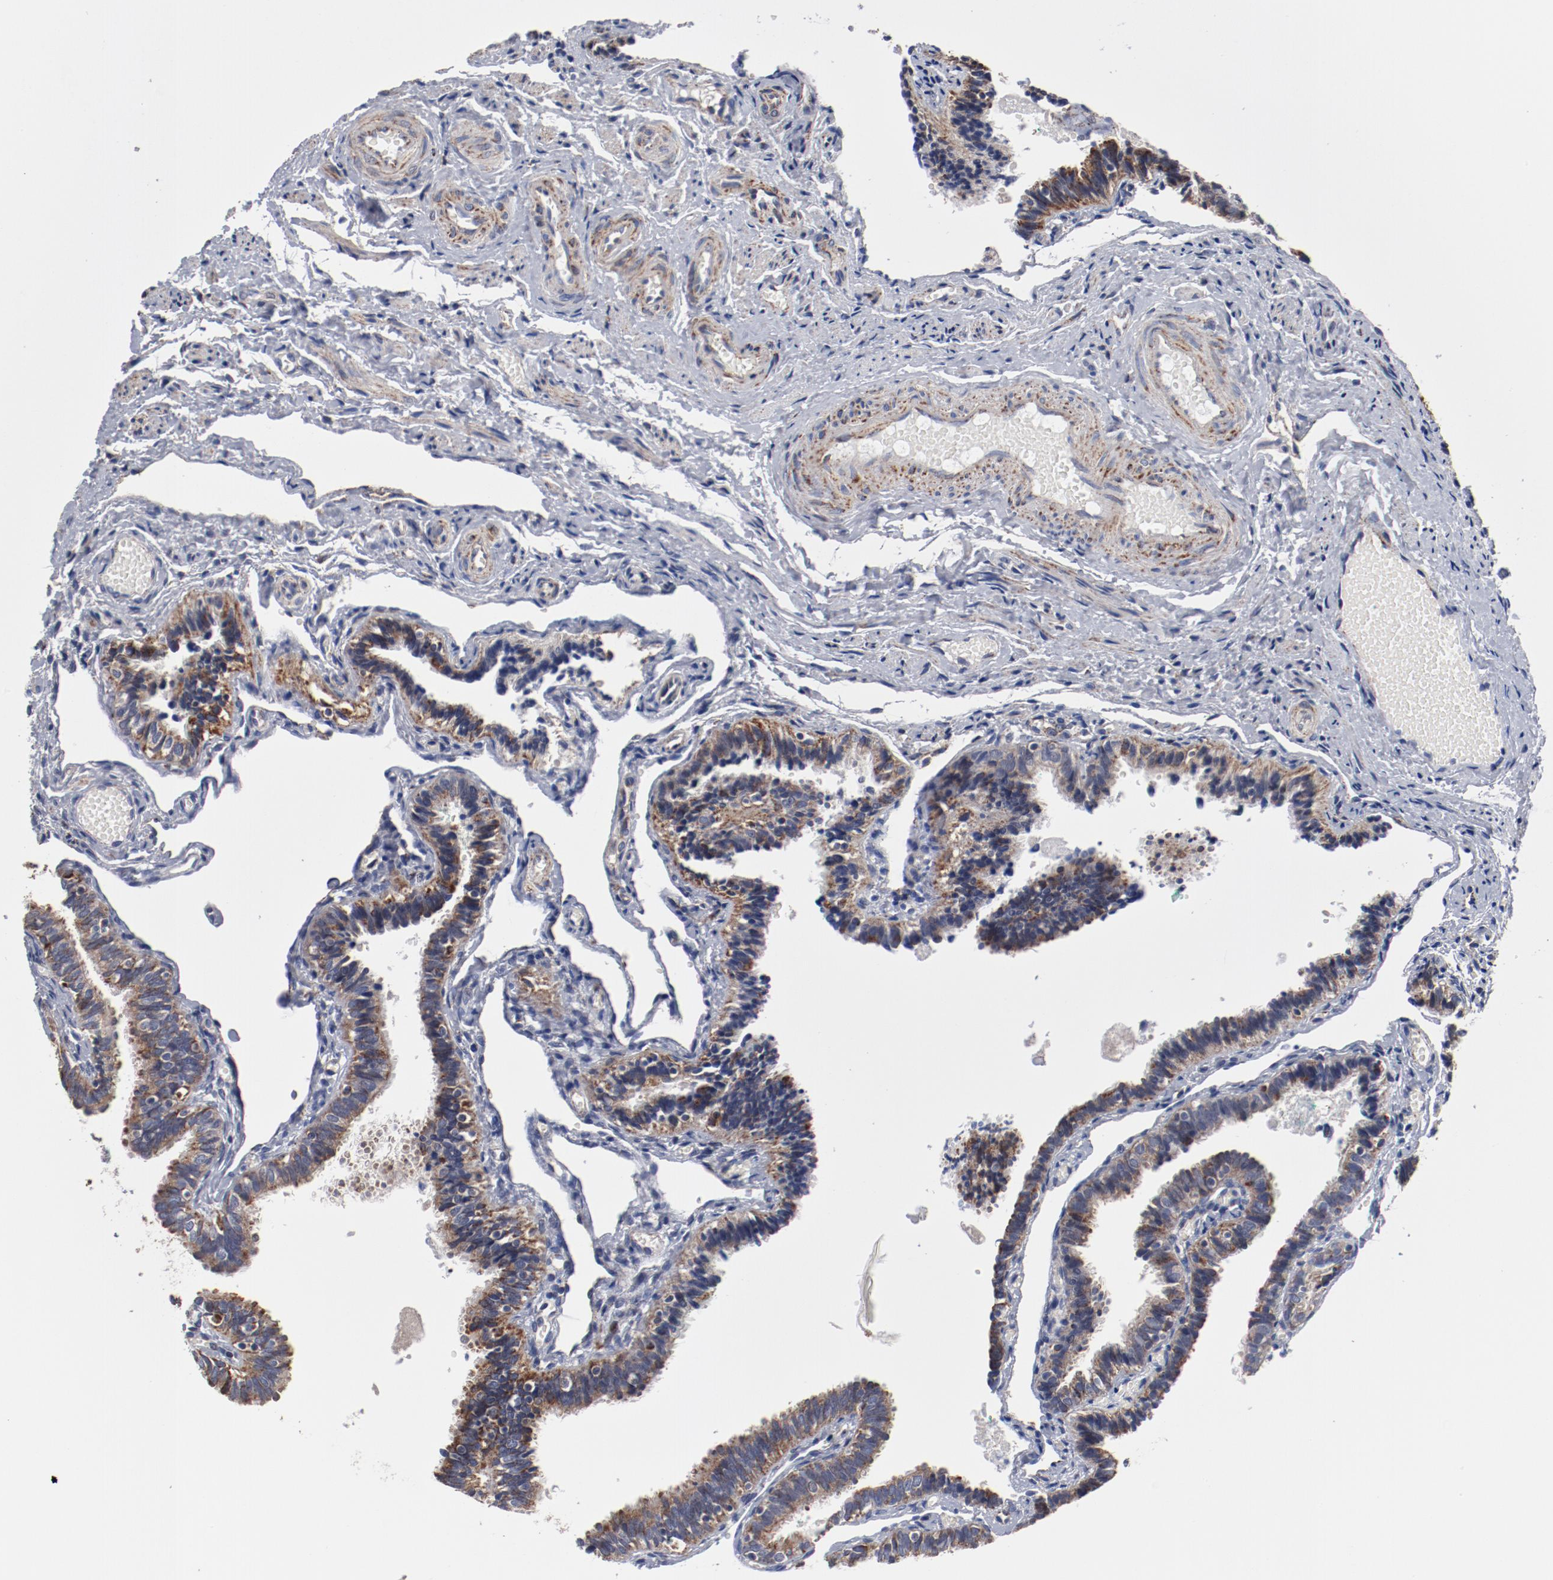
{"staining": {"intensity": "moderate", "quantity": ">75%", "location": "cytoplasmic/membranous"}, "tissue": "fallopian tube", "cell_type": "Glandular cells", "image_type": "normal", "snomed": [{"axis": "morphology", "description": "Normal tissue, NOS"}, {"axis": "topography", "description": "Fallopian tube"}], "caption": "Immunohistochemistry of normal fallopian tube shows medium levels of moderate cytoplasmic/membranous staining in approximately >75% of glandular cells.", "gene": "NDUFV2", "patient": {"sex": "female", "age": 46}}